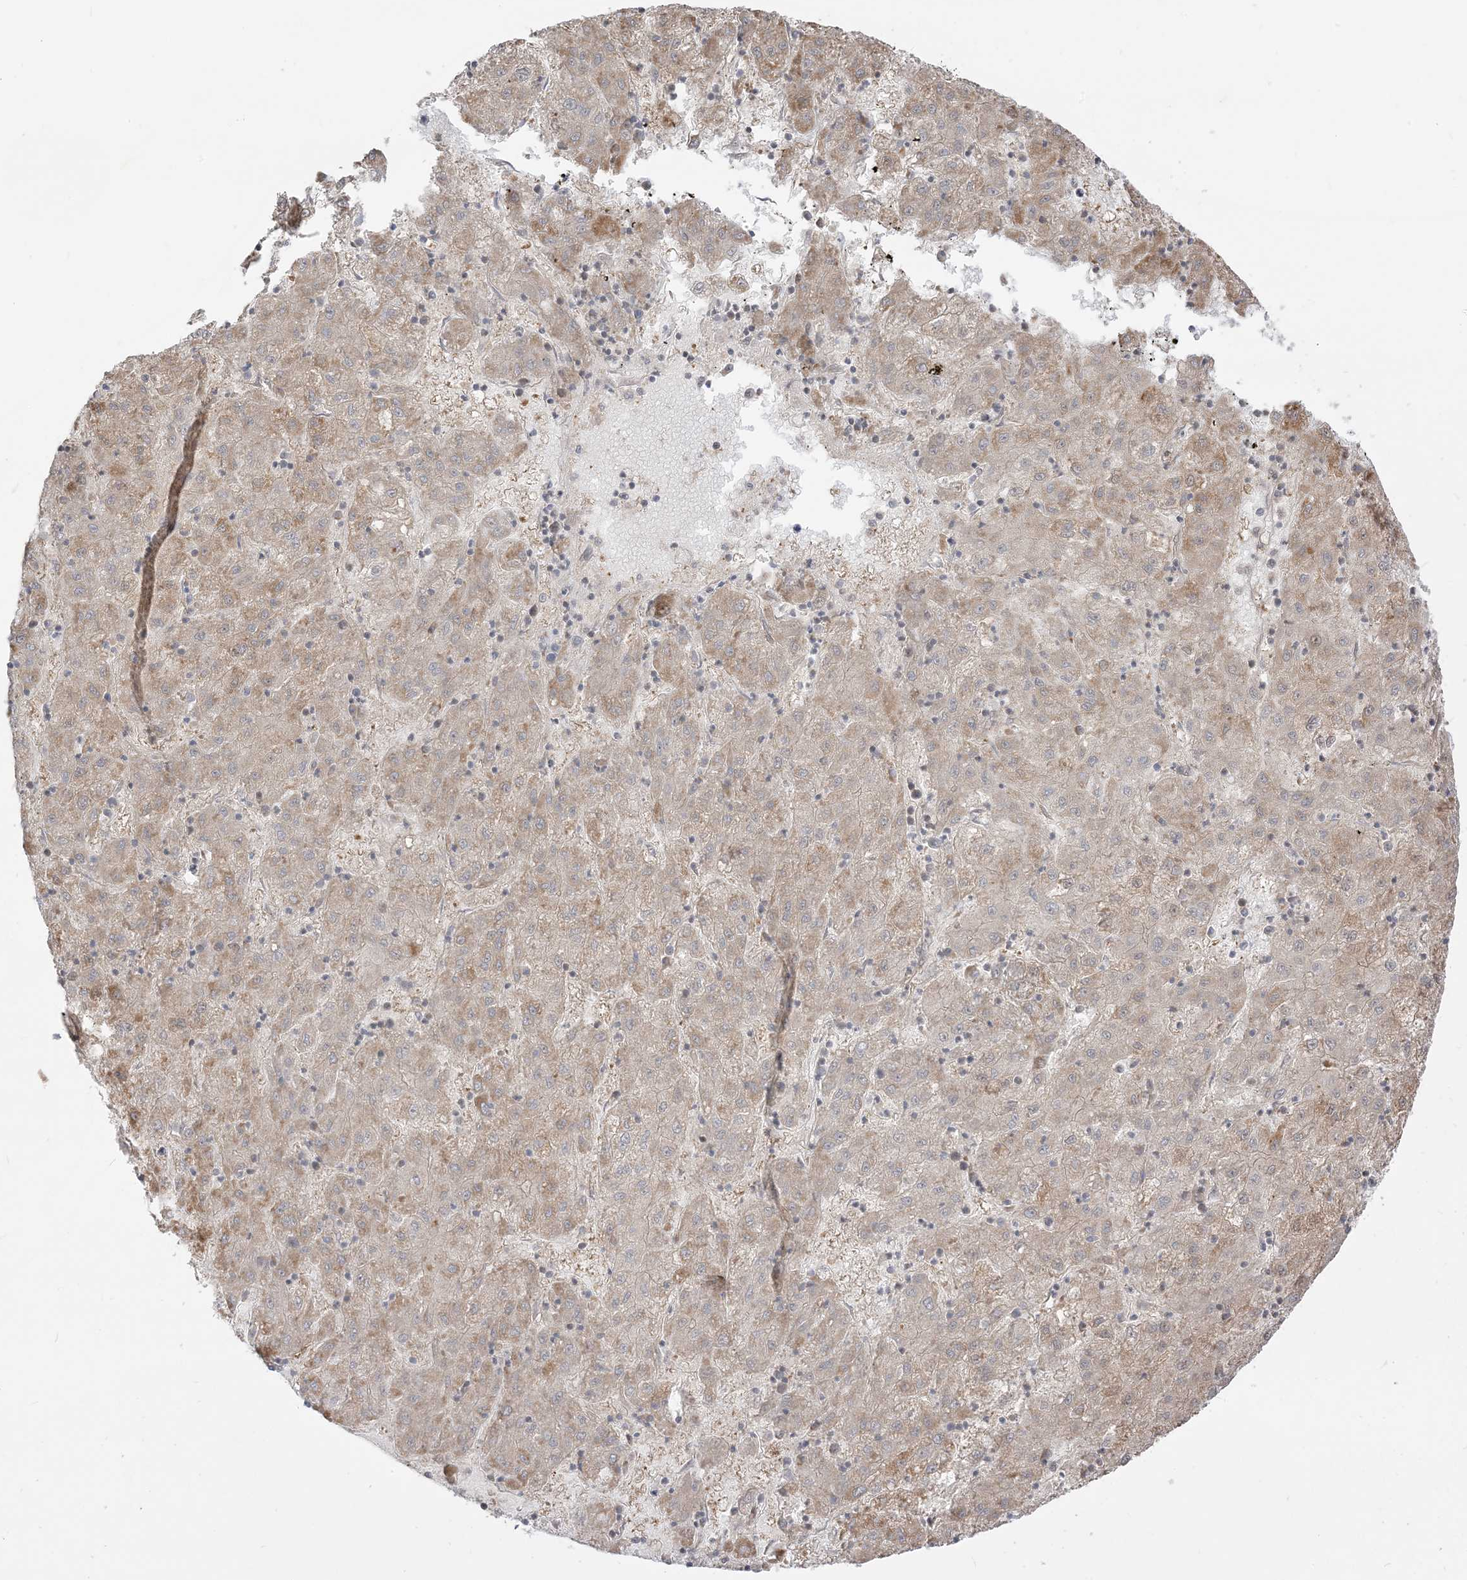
{"staining": {"intensity": "weak", "quantity": "25%-75%", "location": "cytoplasmic/membranous"}, "tissue": "liver cancer", "cell_type": "Tumor cells", "image_type": "cancer", "snomed": [{"axis": "morphology", "description": "Carcinoma, Hepatocellular, NOS"}, {"axis": "topography", "description": "Liver"}], "caption": "Protein staining demonstrates weak cytoplasmic/membranous staining in approximately 25%-75% of tumor cells in liver cancer.", "gene": "TBCC", "patient": {"sex": "male", "age": 72}}